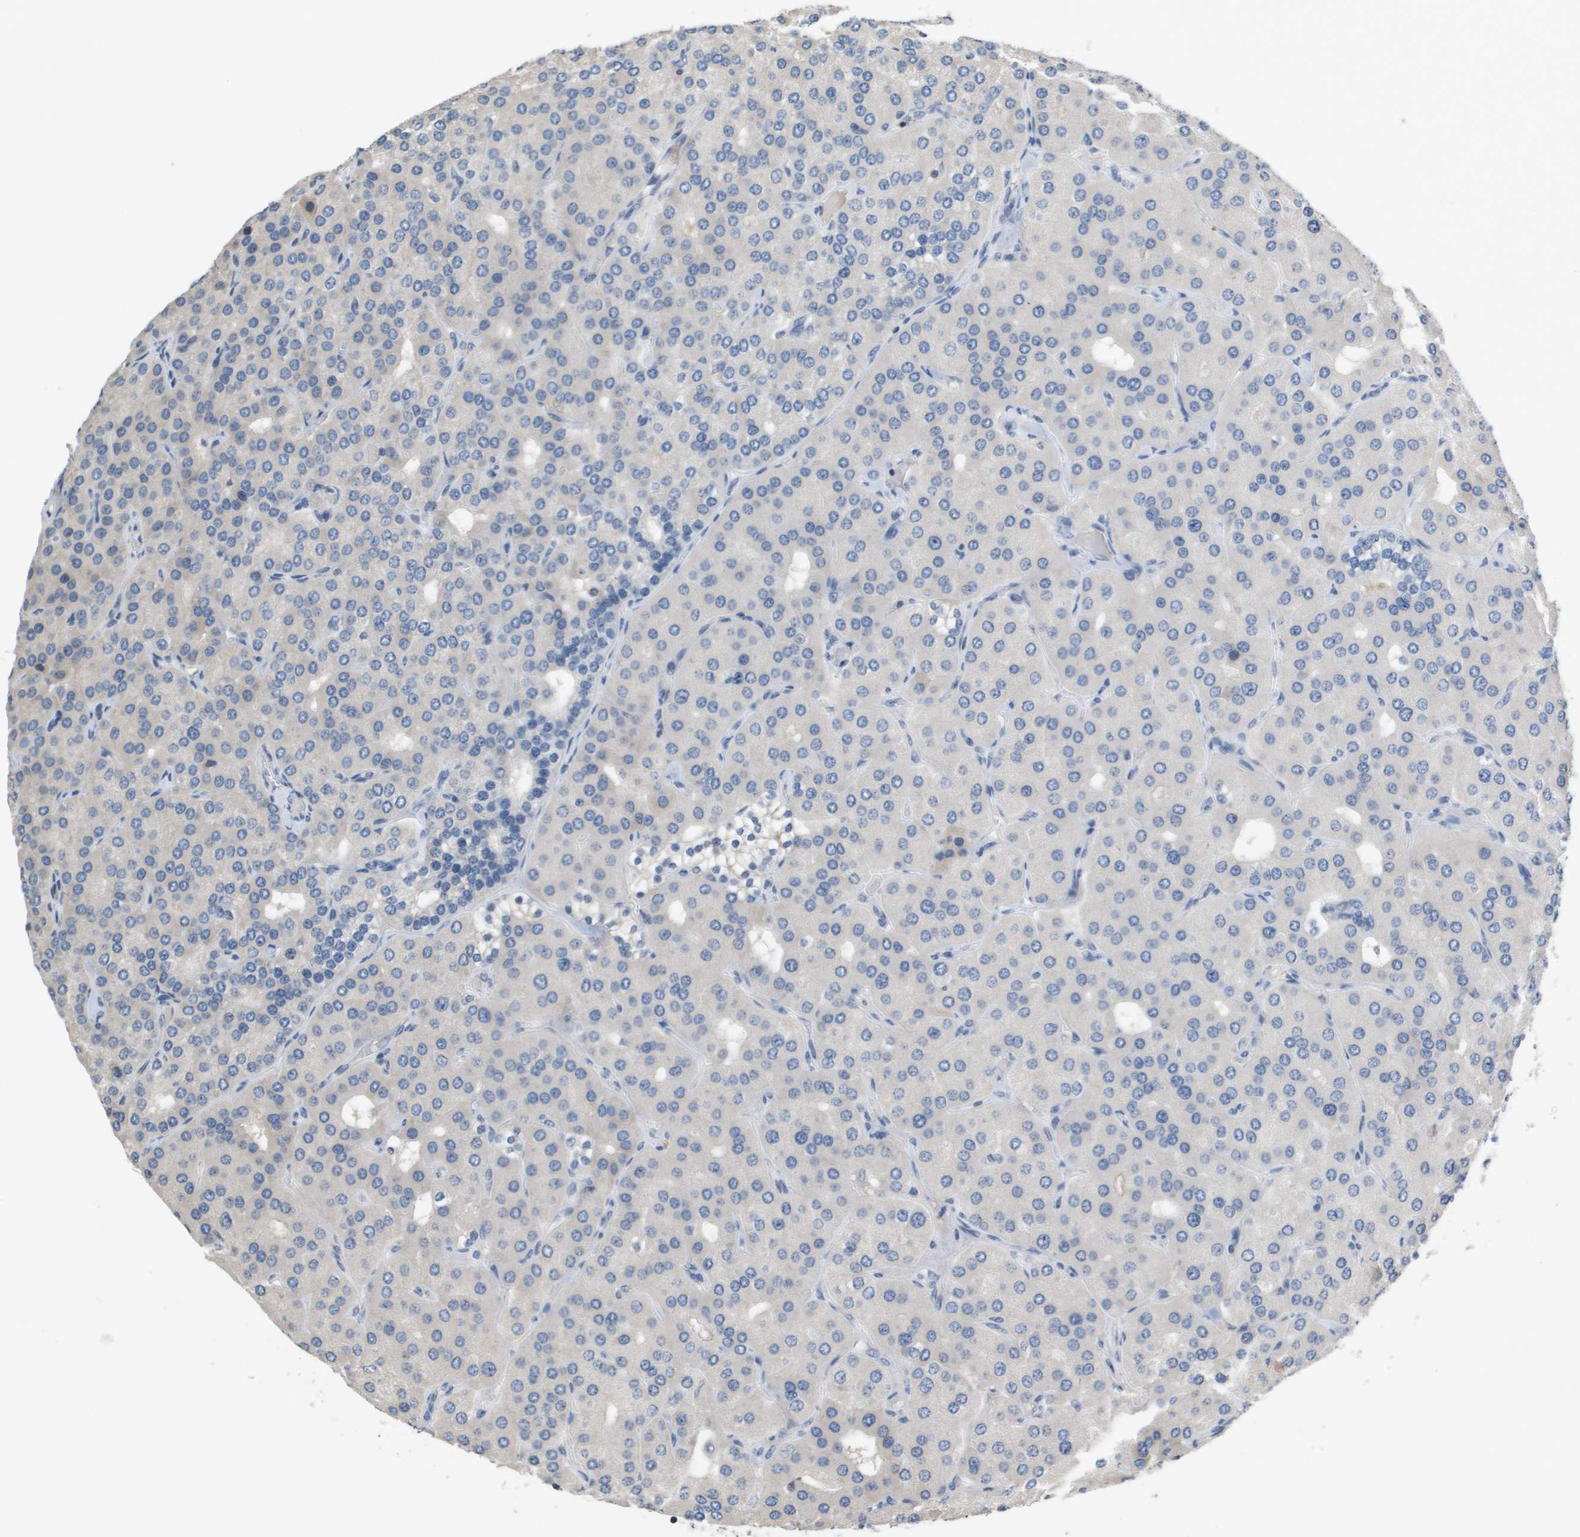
{"staining": {"intensity": "negative", "quantity": "none", "location": "none"}, "tissue": "parathyroid gland", "cell_type": "Glandular cells", "image_type": "normal", "snomed": [{"axis": "morphology", "description": "Normal tissue, NOS"}, {"axis": "morphology", "description": "Adenoma, NOS"}, {"axis": "topography", "description": "Parathyroid gland"}], "caption": "This is an IHC micrograph of benign parathyroid gland. There is no staining in glandular cells.", "gene": "CAPN11", "patient": {"sex": "female", "age": 86}}